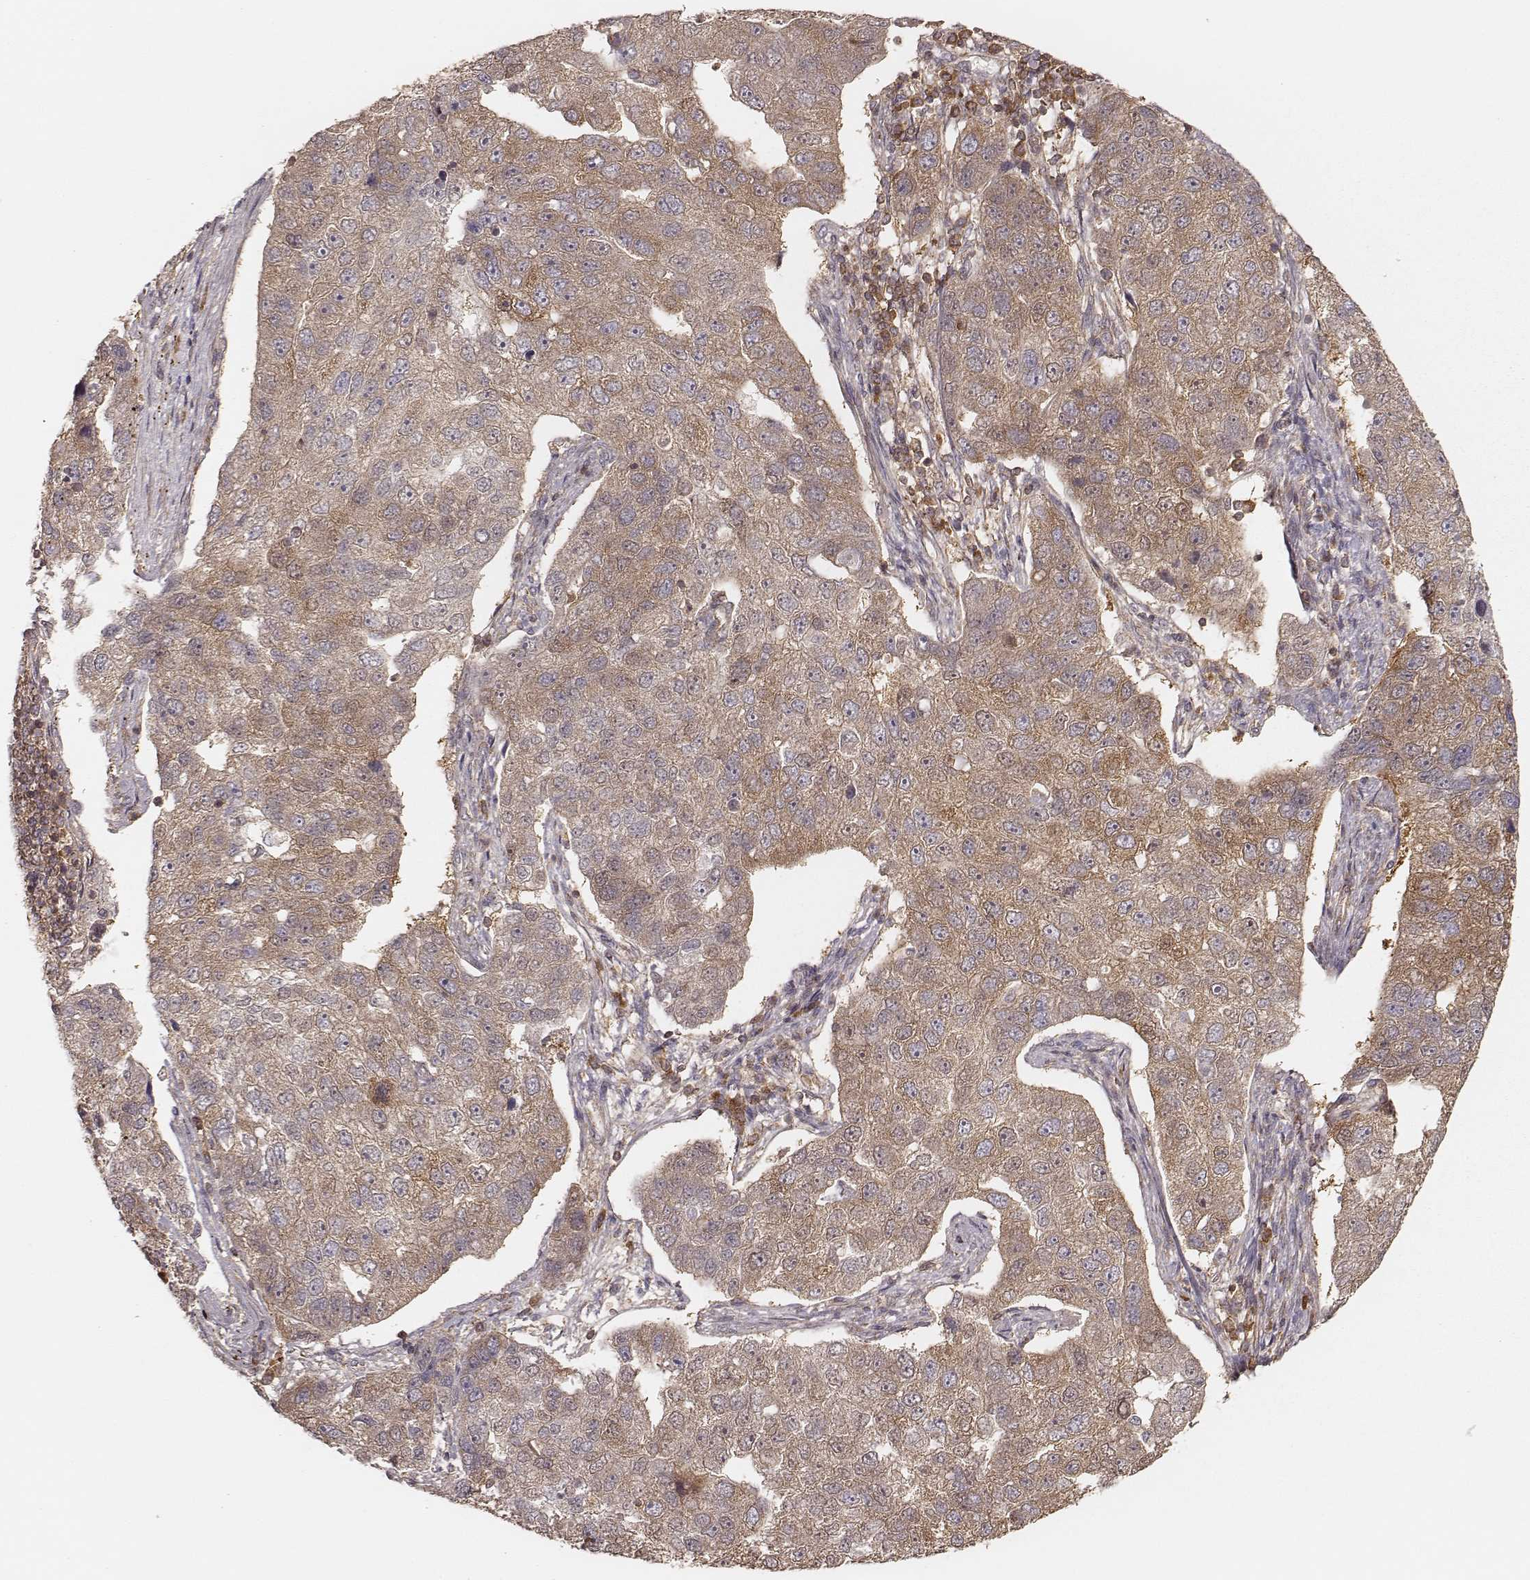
{"staining": {"intensity": "strong", "quantity": "<25%", "location": "cytoplasmic/membranous"}, "tissue": "pancreatic cancer", "cell_type": "Tumor cells", "image_type": "cancer", "snomed": [{"axis": "morphology", "description": "Adenocarcinoma, NOS"}, {"axis": "topography", "description": "Pancreas"}], "caption": "High-magnification brightfield microscopy of pancreatic cancer stained with DAB (brown) and counterstained with hematoxylin (blue). tumor cells exhibit strong cytoplasmic/membranous expression is seen in approximately<25% of cells.", "gene": "CARS1", "patient": {"sex": "female", "age": 61}}